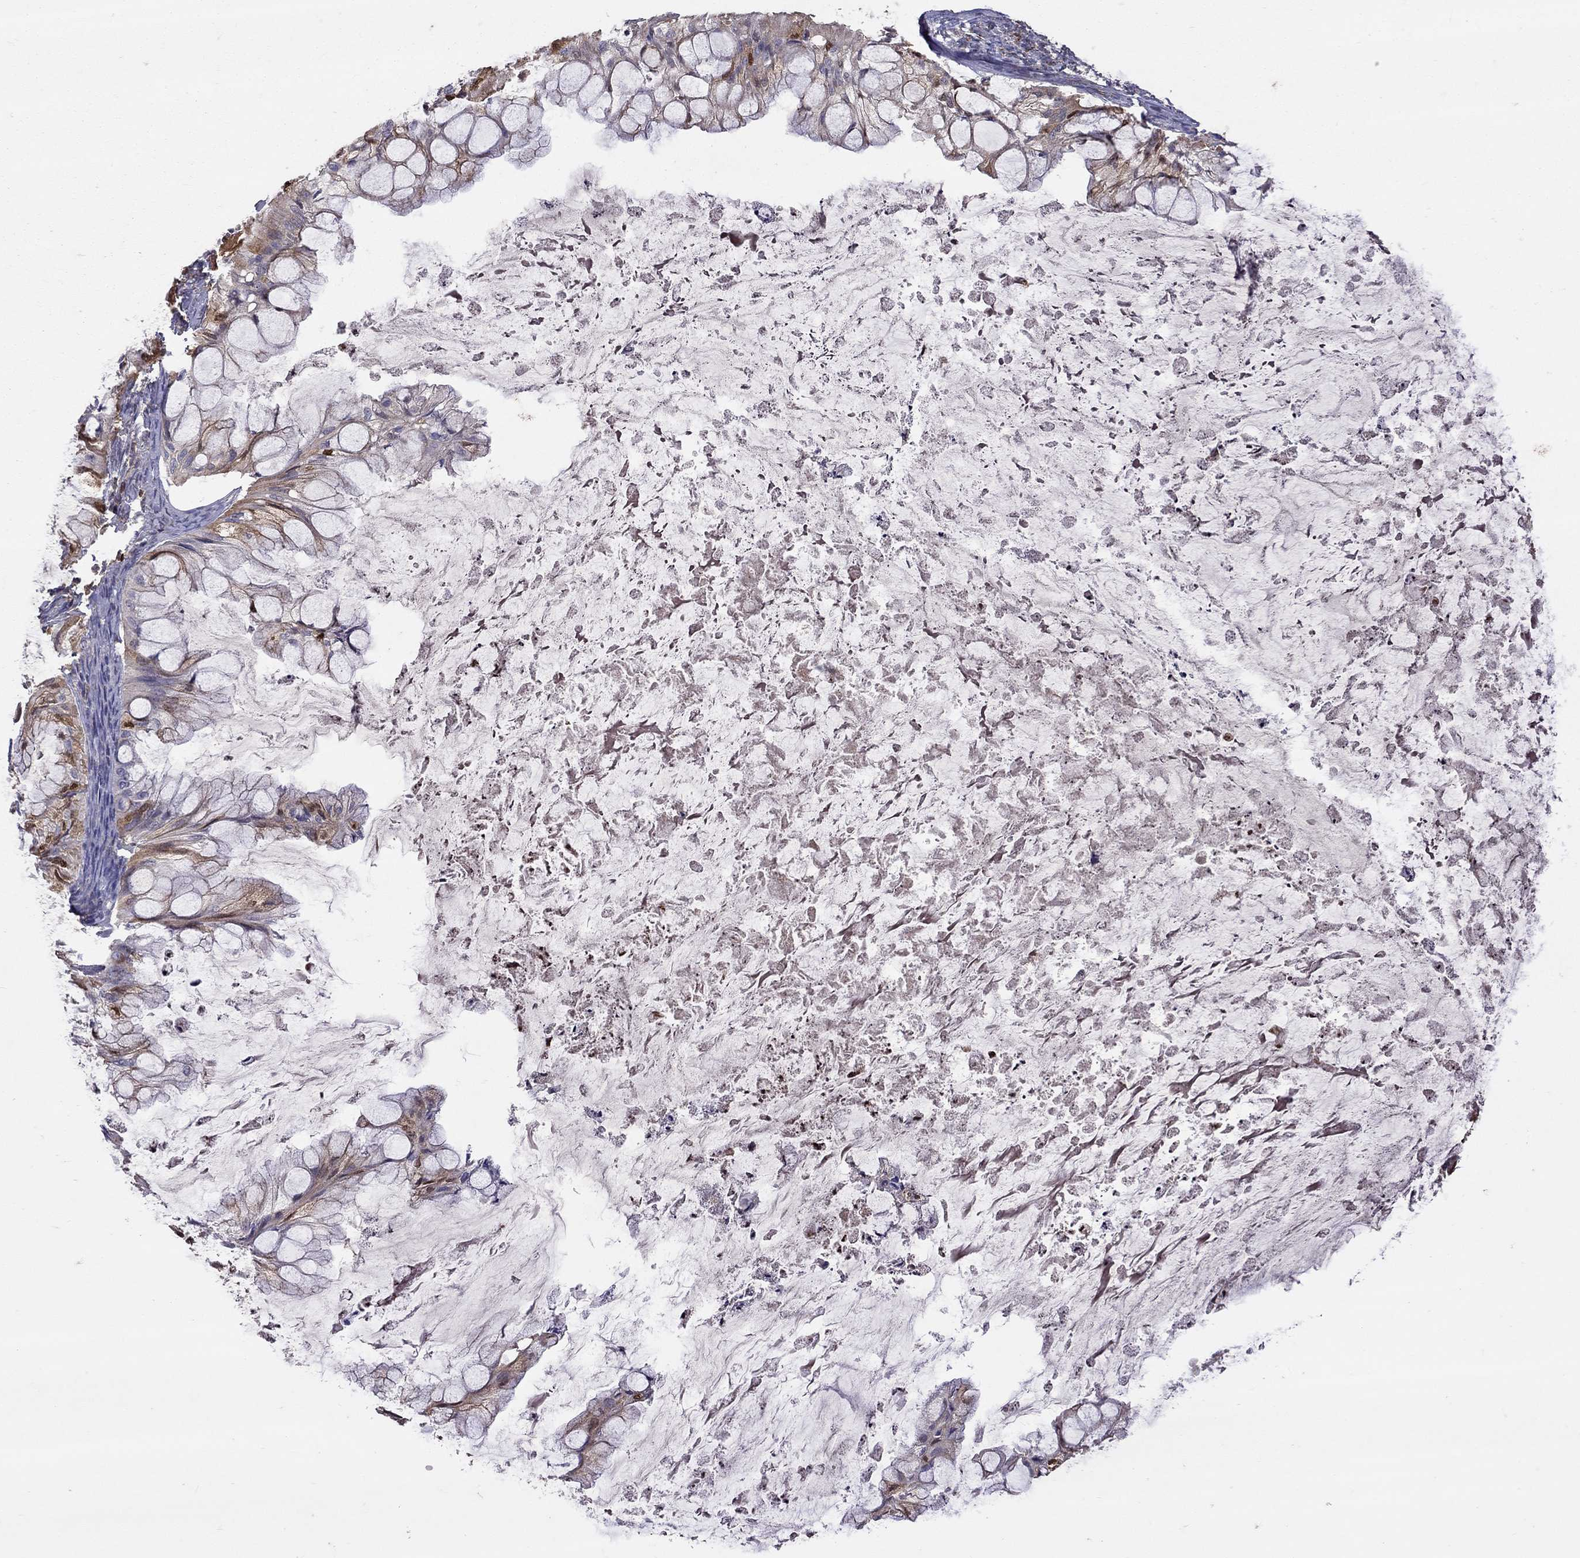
{"staining": {"intensity": "moderate", "quantity": "<25%", "location": "nuclear"}, "tissue": "ovarian cancer", "cell_type": "Tumor cells", "image_type": "cancer", "snomed": [{"axis": "morphology", "description": "Cystadenocarcinoma, mucinous, NOS"}, {"axis": "topography", "description": "Ovary"}], "caption": "About <25% of tumor cells in mucinous cystadenocarcinoma (ovarian) exhibit moderate nuclear protein staining as visualized by brown immunohistochemical staining.", "gene": "SERPINA3", "patient": {"sex": "female", "age": 57}}